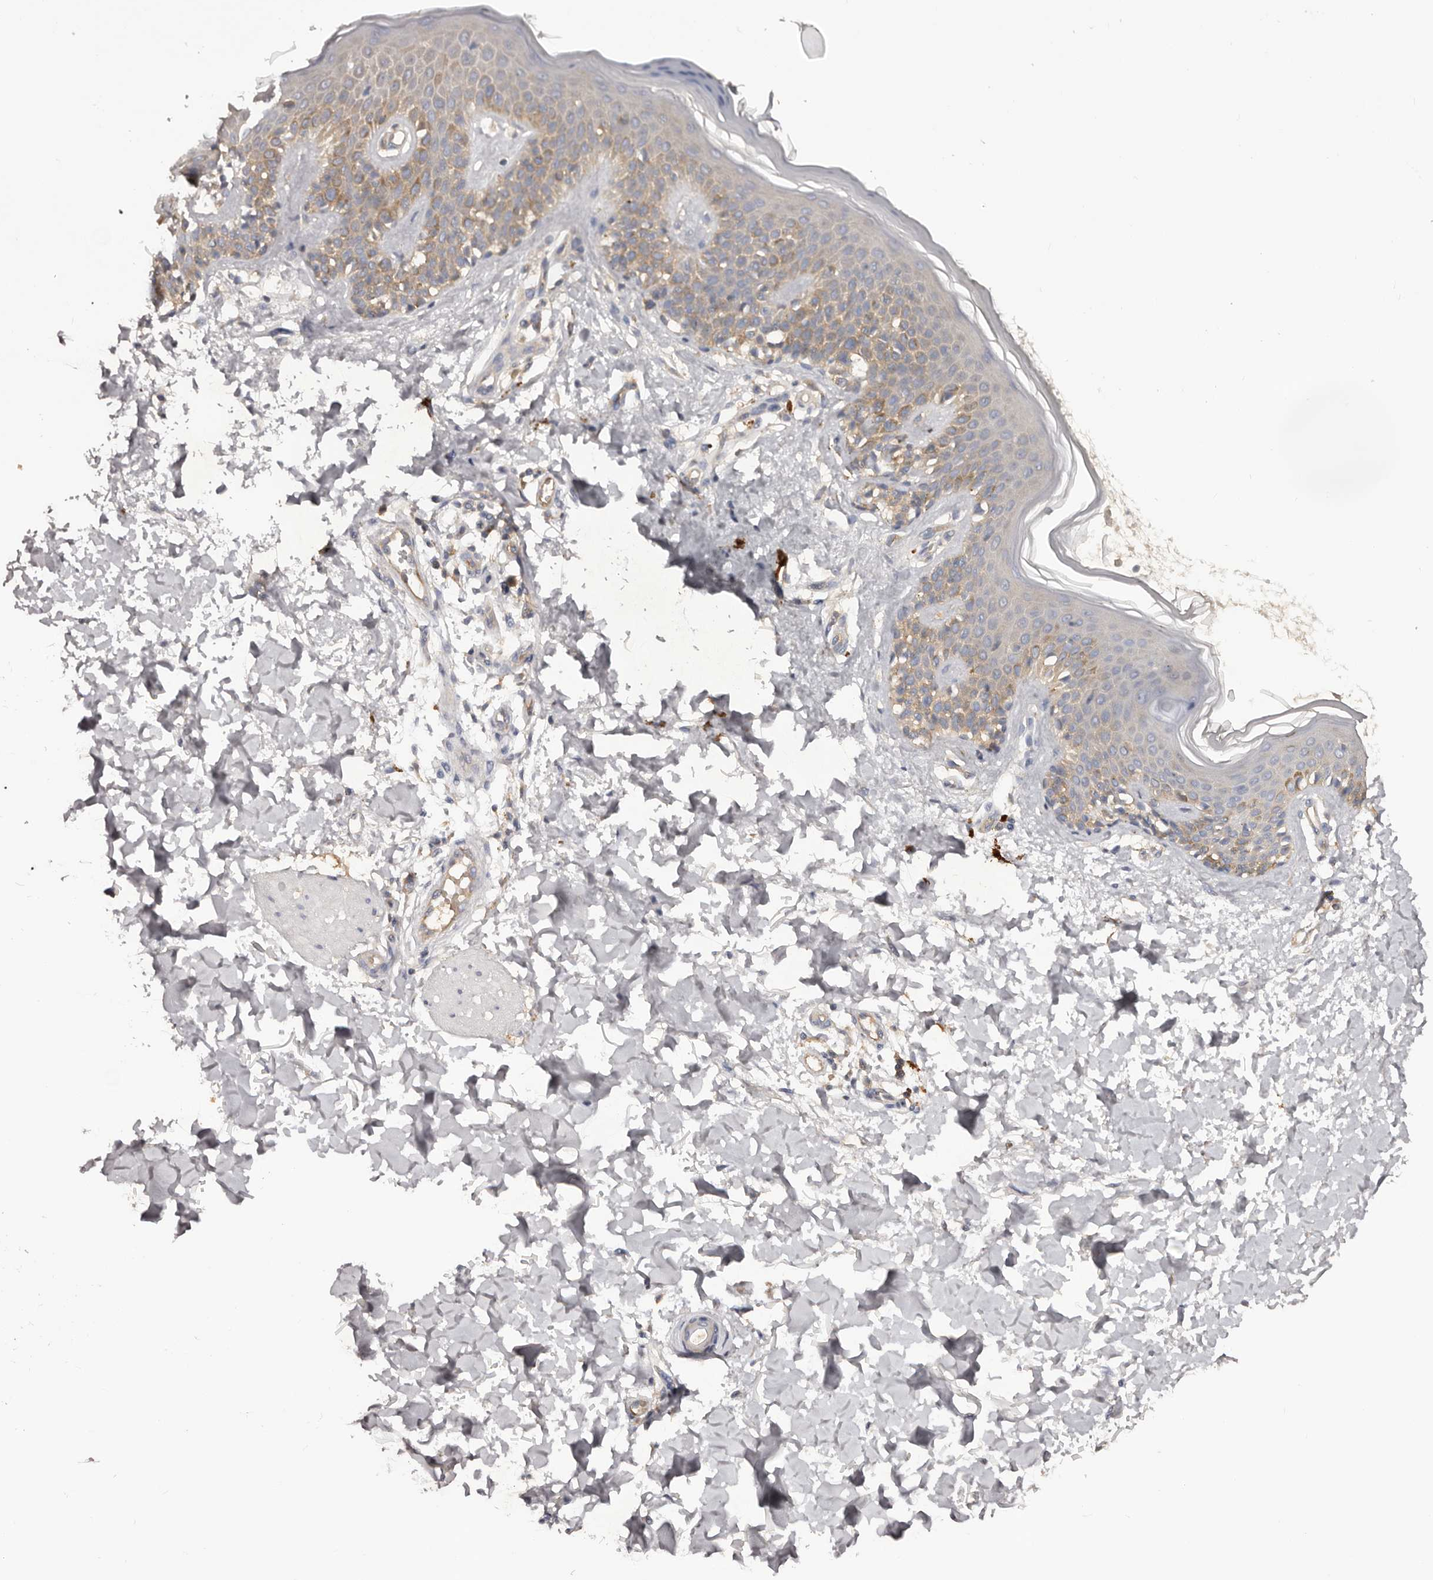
{"staining": {"intensity": "moderate", "quantity": ">75%", "location": "cytoplasmic/membranous"}, "tissue": "skin", "cell_type": "Fibroblasts", "image_type": "normal", "snomed": [{"axis": "morphology", "description": "Normal tissue, NOS"}, {"axis": "topography", "description": "Skin"}], "caption": "Normal skin displays moderate cytoplasmic/membranous staining in approximately >75% of fibroblasts, visualized by immunohistochemistry.", "gene": "LTV1", "patient": {"sex": "male", "age": 37}}